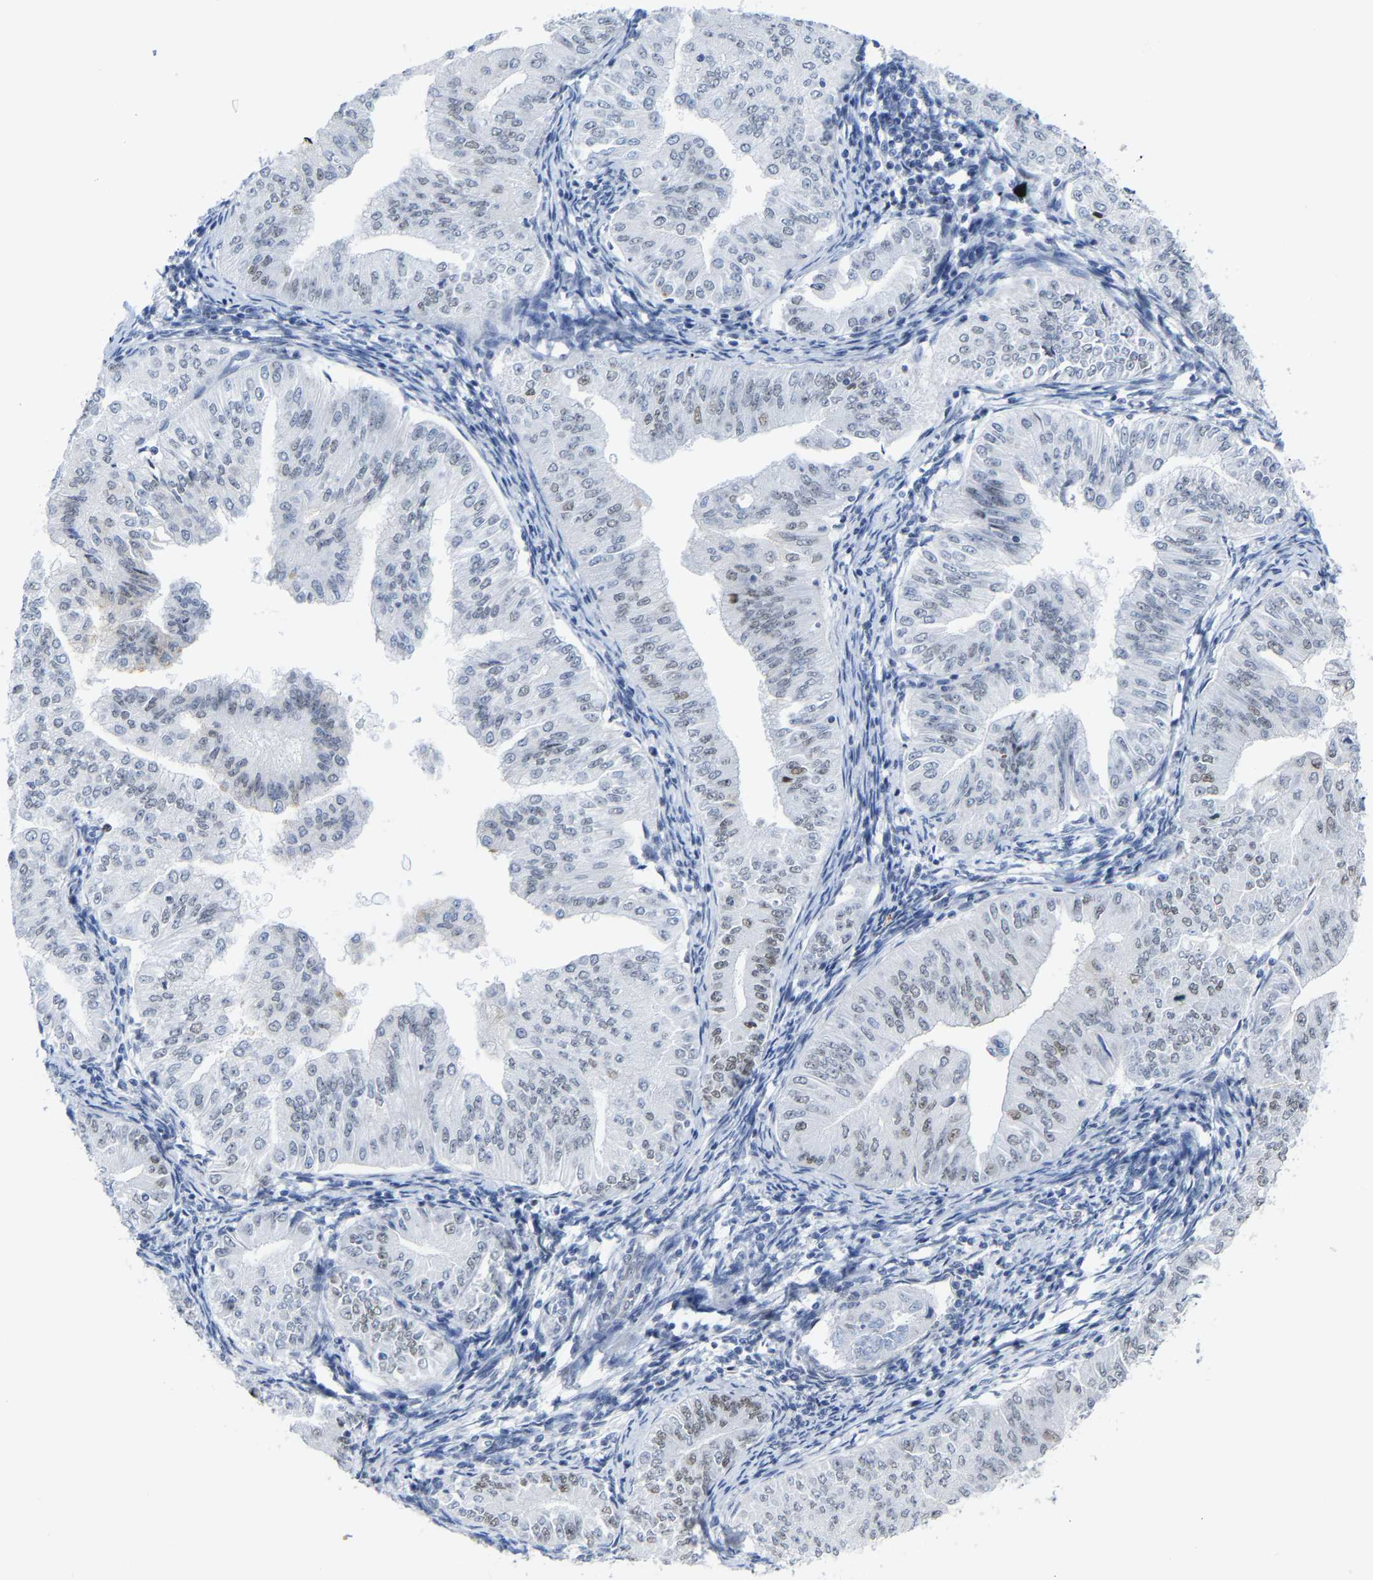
{"staining": {"intensity": "weak", "quantity": "<25%", "location": "nuclear"}, "tissue": "endometrial cancer", "cell_type": "Tumor cells", "image_type": "cancer", "snomed": [{"axis": "morphology", "description": "Normal tissue, NOS"}, {"axis": "morphology", "description": "Adenocarcinoma, NOS"}, {"axis": "topography", "description": "Endometrium"}], "caption": "A micrograph of endometrial adenocarcinoma stained for a protein displays no brown staining in tumor cells. (Stains: DAB (3,3'-diaminobenzidine) immunohistochemistry with hematoxylin counter stain, Microscopy: brightfield microscopy at high magnification).", "gene": "FAM180A", "patient": {"sex": "female", "age": 53}}